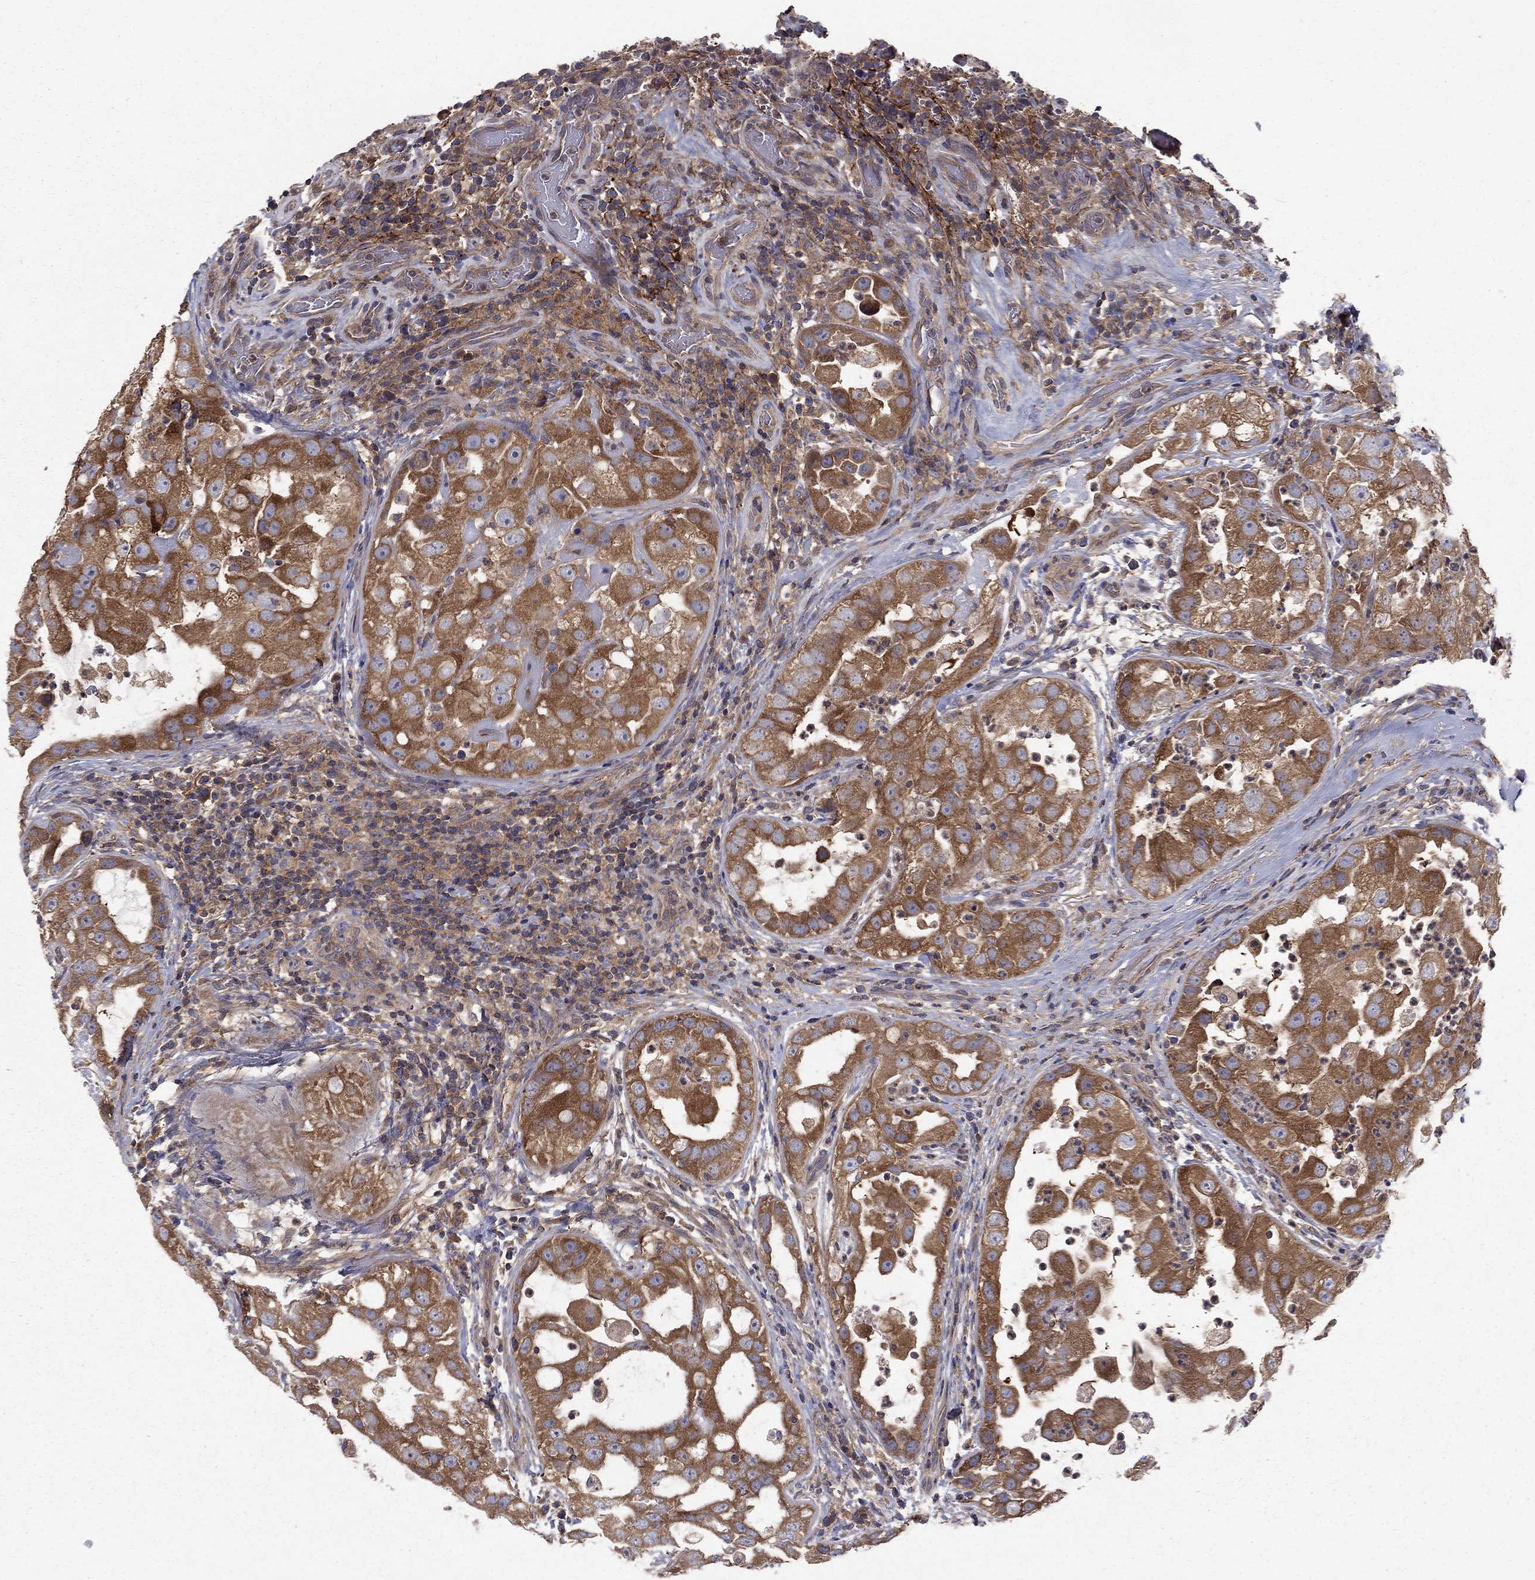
{"staining": {"intensity": "strong", "quantity": ">75%", "location": "cytoplasmic/membranous"}, "tissue": "urothelial cancer", "cell_type": "Tumor cells", "image_type": "cancer", "snomed": [{"axis": "morphology", "description": "Urothelial carcinoma, High grade"}, {"axis": "topography", "description": "Urinary bladder"}], "caption": "Immunohistochemical staining of urothelial cancer exhibits high levels of strong cytoplasmic/membranous protein expression in about >75% of tumor cells. (DAB (3,3'-diaminobenzidine) IHC with brightfield microscopy, high magnification).", "gene": "RNF123", "patient": {"sex": "female", "age": 41}}